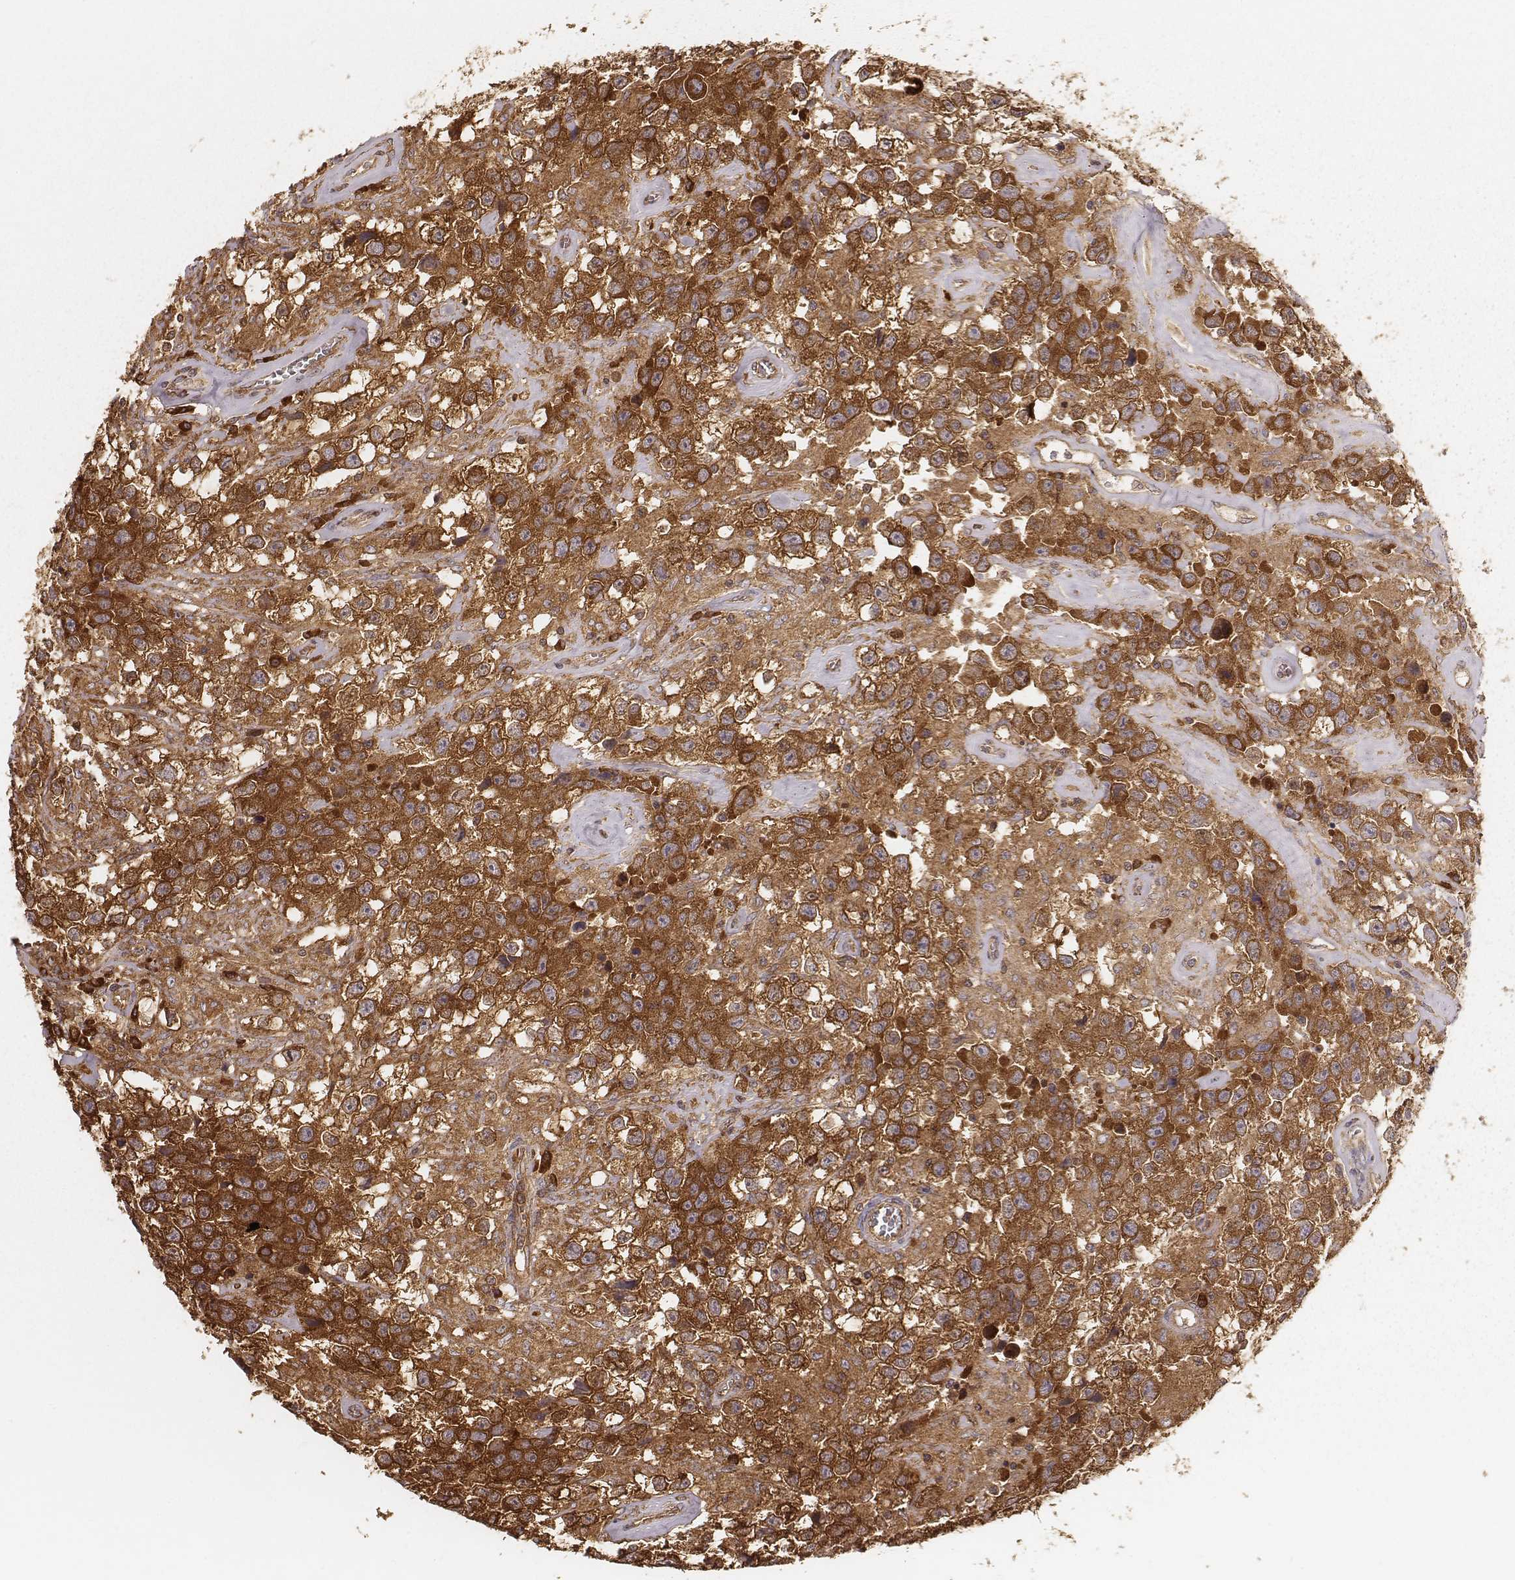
{"staining": {"intensity": "strong", "quantity": ">75%", "location": "cytoplasmic/membranous"}, "tissue": "testis cancer", "cell_type": "Tumor cells", "image_type": "cancer", "snomed": [{"axis": "morphology", "description": "Seminoma, NOS"}, {"axis": "topography", "description": "Testis"}], "caption": "The immunohistochemical stain labels strong cytoplasmic/membranous staining in tumor cells of testis cancer tissue. The staining is performed using DAB brown chromogen to label protein expression. The nuclei are counter-stained blue using hematoxylin.", "gene": "CARS1", "patient": {"sex": "male", "age": 43}}